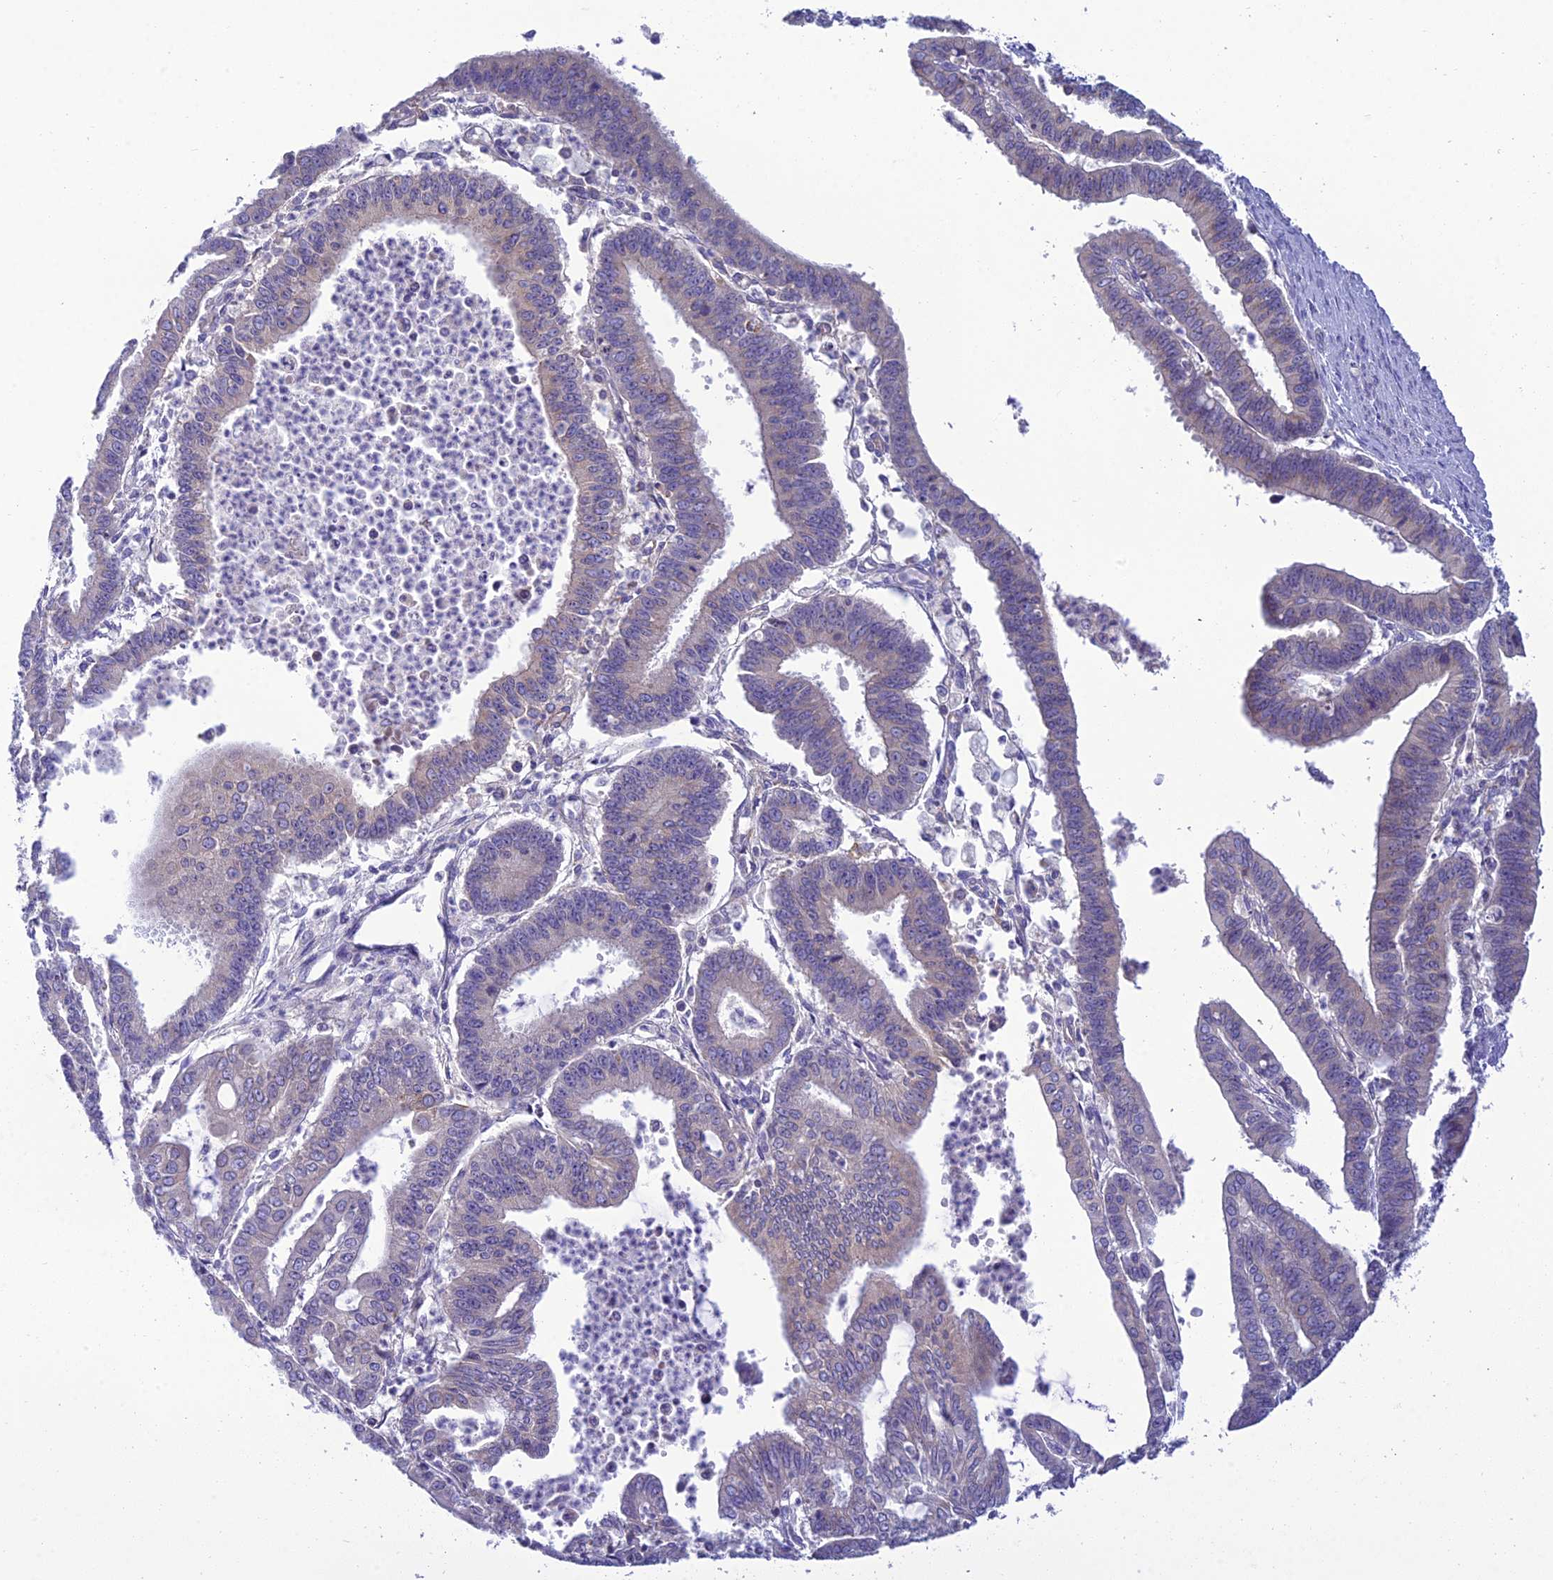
{"staining": {"intensity": "weak", "quantity": "<25%", "location": "cytoplasmic/membranous"}, "tissue": "endometrial cancer", "cell_type": "Tumor cells", "image_type": "cancer", "snomed": [{"axis": "morphology", "description": "Adenocarcinoma, NOS"}, {"axis": "topography", "description": "Endometrium"}], "caption": "High magnification brightfield microscopy of endometrial cancer stained with DAB (3,3'-diaminobenzidine) (brown) and counterstained with hematoxylin (blue): tumor cells show no significant staining.", "gene": "GOLPH3", "patient": {"sex": "female", "age": 73}}